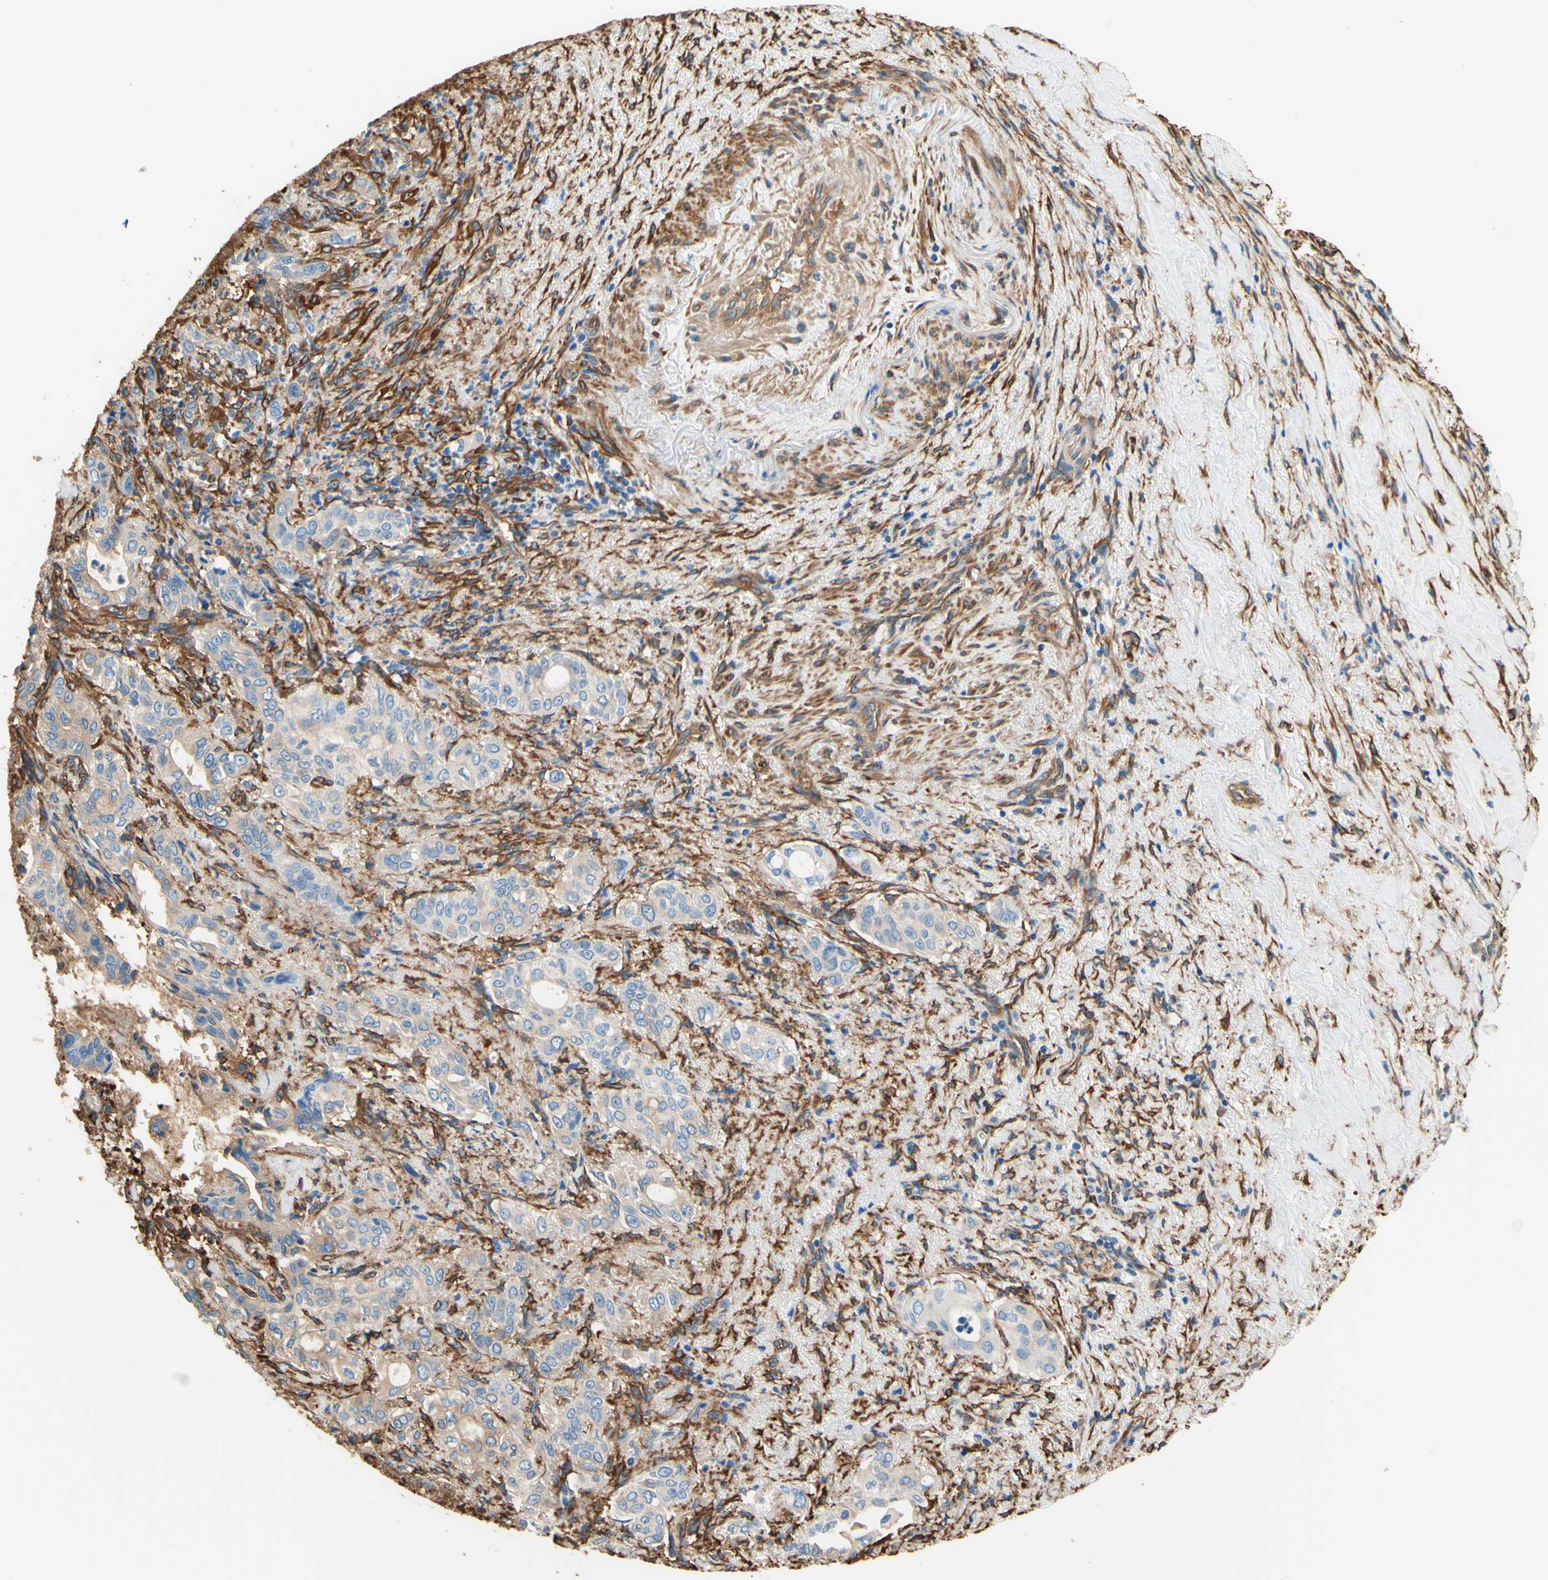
{"staining": {"intensity": "weak", "quantity": ">75%", "location": "cytoplasmic/membranous"}, "tissue": "liver cancer", "cell_type": "Tumor cells", "image_type": "cancer", "snomed": [{"axis": "morphology", "description": "Cholangiocarcinoma"}, {"axis": "topography", "description": "Liver"}], "caption": "A high-resolution micrograph shows immunohistochemistry (IHC) staining of liver cholangiocarcinoma, which reveals weak cytoplasmic/membranous staining in approximately >75% of tumor cells.", "gene": "DPYSL3", "patient": {"sex": "female", "age": 67}}